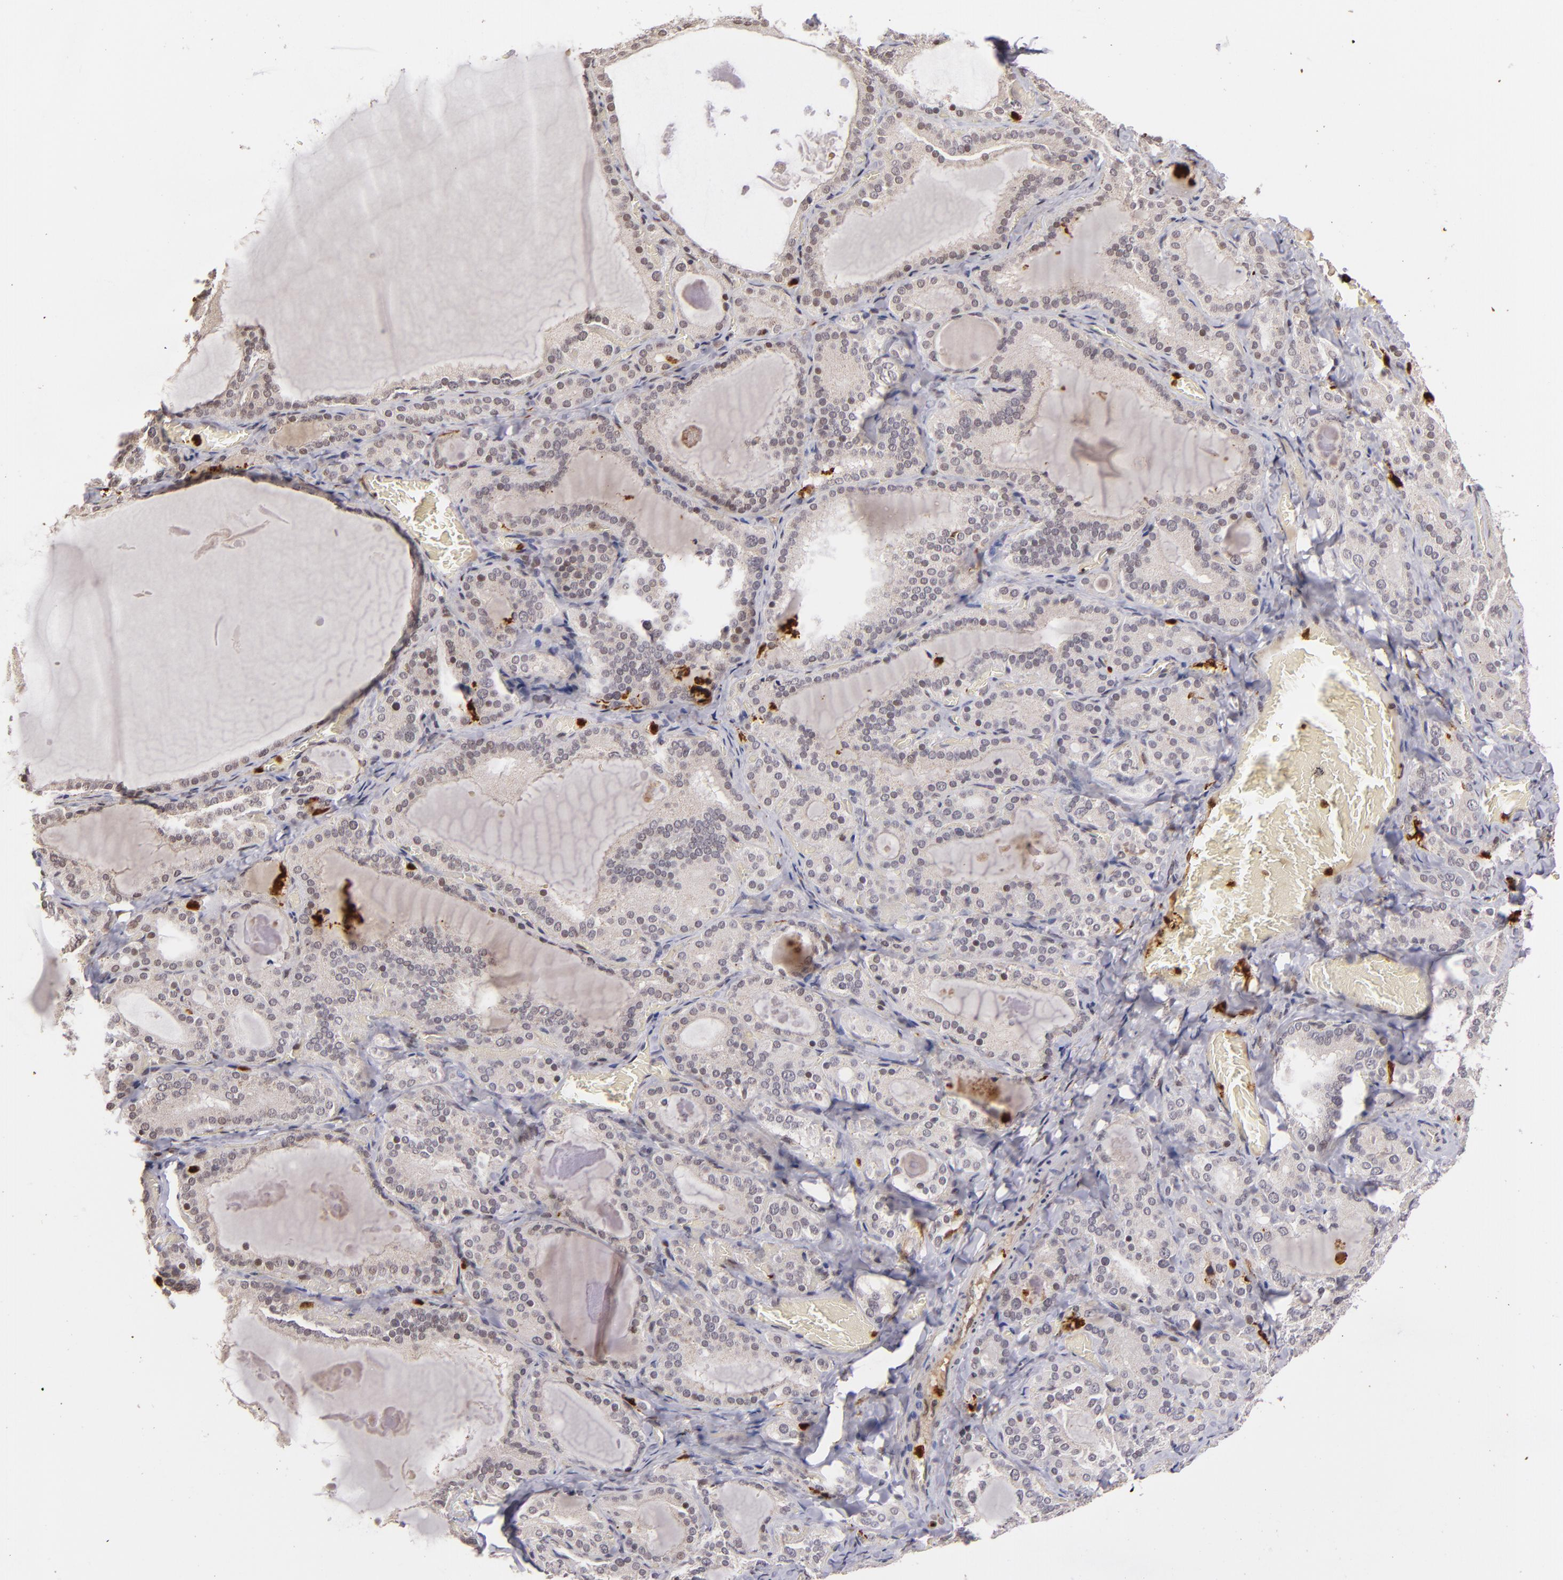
{"staining": {"intensity": "negative", "quantity": "none", "location": "none"}, "tissue": "thyroid gland", "cell_type": "Glandular cells", "image_type": "normal", "snomed": [{"axis": "morphology", "description": "Normal tissue, NOS"}, {"axis": "topography", "description": "Thyroid gland"}], "caption": "Human thyroid gland stained for a protein using immunohistochemistry exhibits no staining in glandular cells.", "gene": "RXRG", "patient": {"sex": "female", "age": 33}}